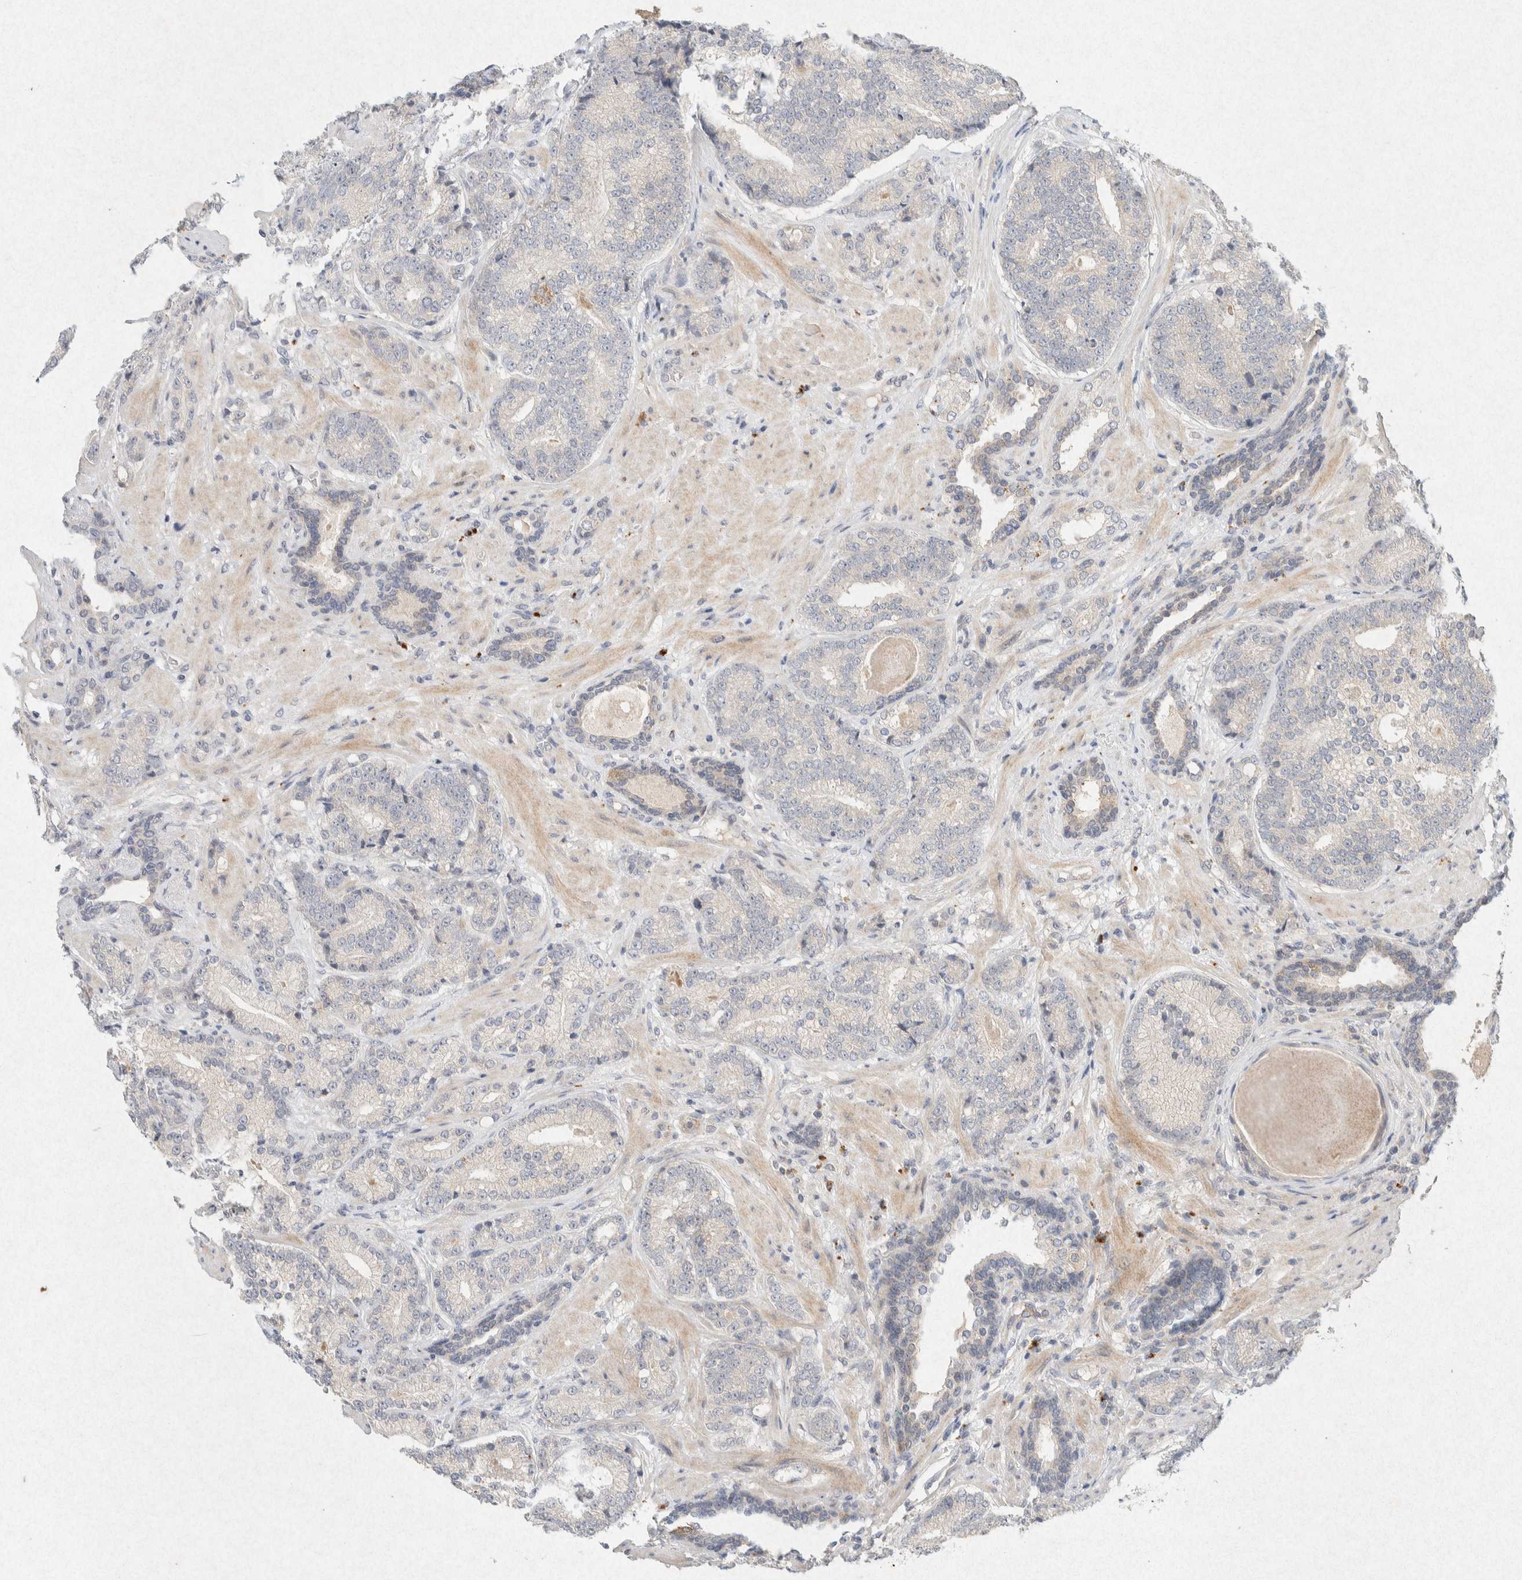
{"staining": {"intensity": "negative", "quantity": "none", "location": "none"}, "tissue": "prostate cancer", "cell_type": "Tumor cells", "image_type": "cancer", "snomed": [{"axis": "morphology", "description": "Adenocarcinoma, High grade"}, {"axis": "topography", "description": "Prostate"}], "caption": "This is an IHC photomicrograph of human prostate cancer (adenocarcinoma (high-grade)). There is no positivity in tumor cells.", "gene": "GNAI1", "patient": {"sex": "male", "age": 61}}